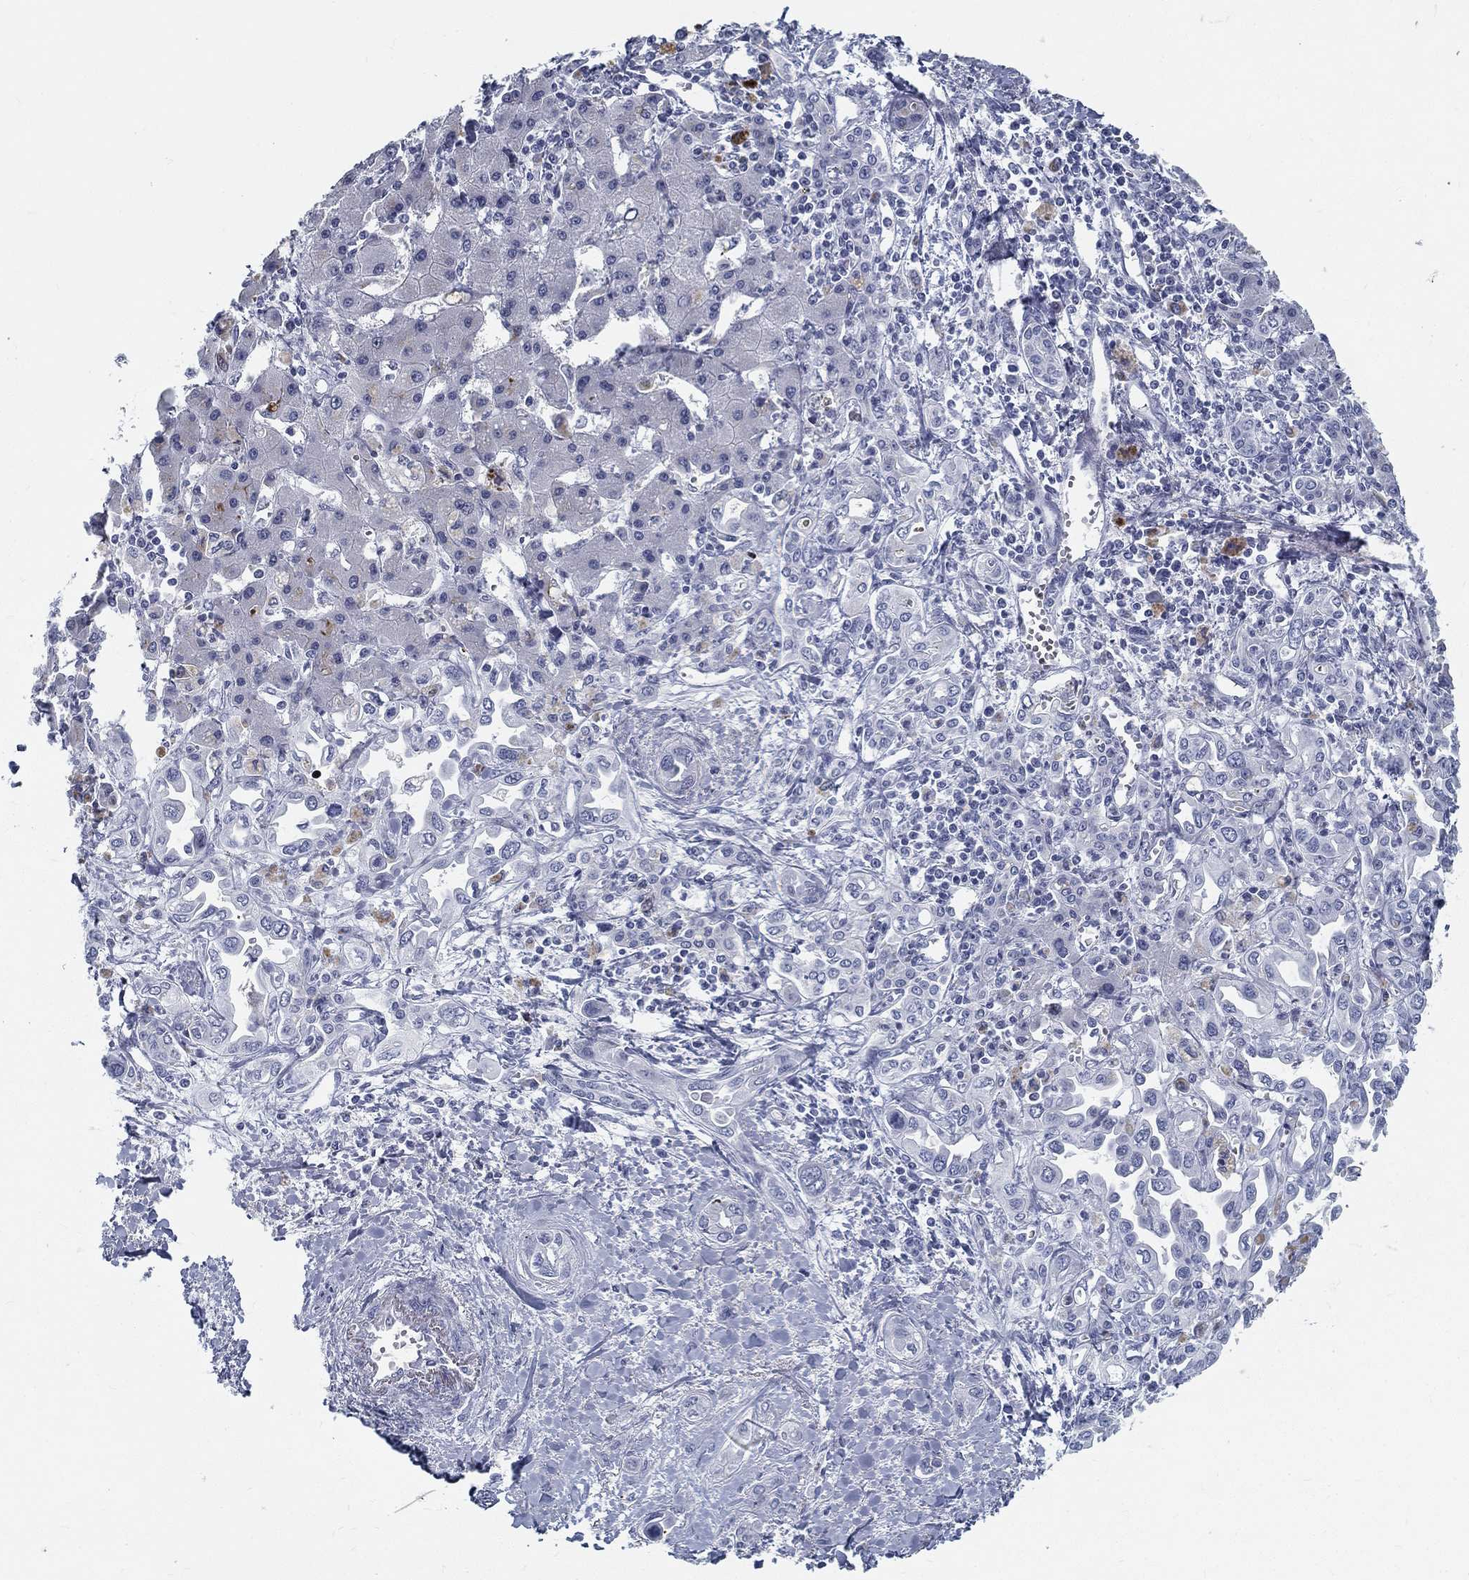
{"staining": {"intensity": "negative", "quantity": "none", "location": "none"}, "tissue": "liver cancer", "cell_type": "Tumor cells", "image_type": "cancer", "snomed": [{"axis": "morphology", "description": "Cholangiocarcinoma"}, {"axis": "topography", "description": "Liver"}], "caption": "High power microscopy histopathology image of an IHC histopathology image of liver cancer (cholangiocarcinoma), revealing no significant expression in tumor cells. (DAB (3,3'-diaminobenzidine) immunohistochemistry with hematoxylin counter stain).", "gene": "SPPL2C", "patient": {"sex": "female", "age": 64}}